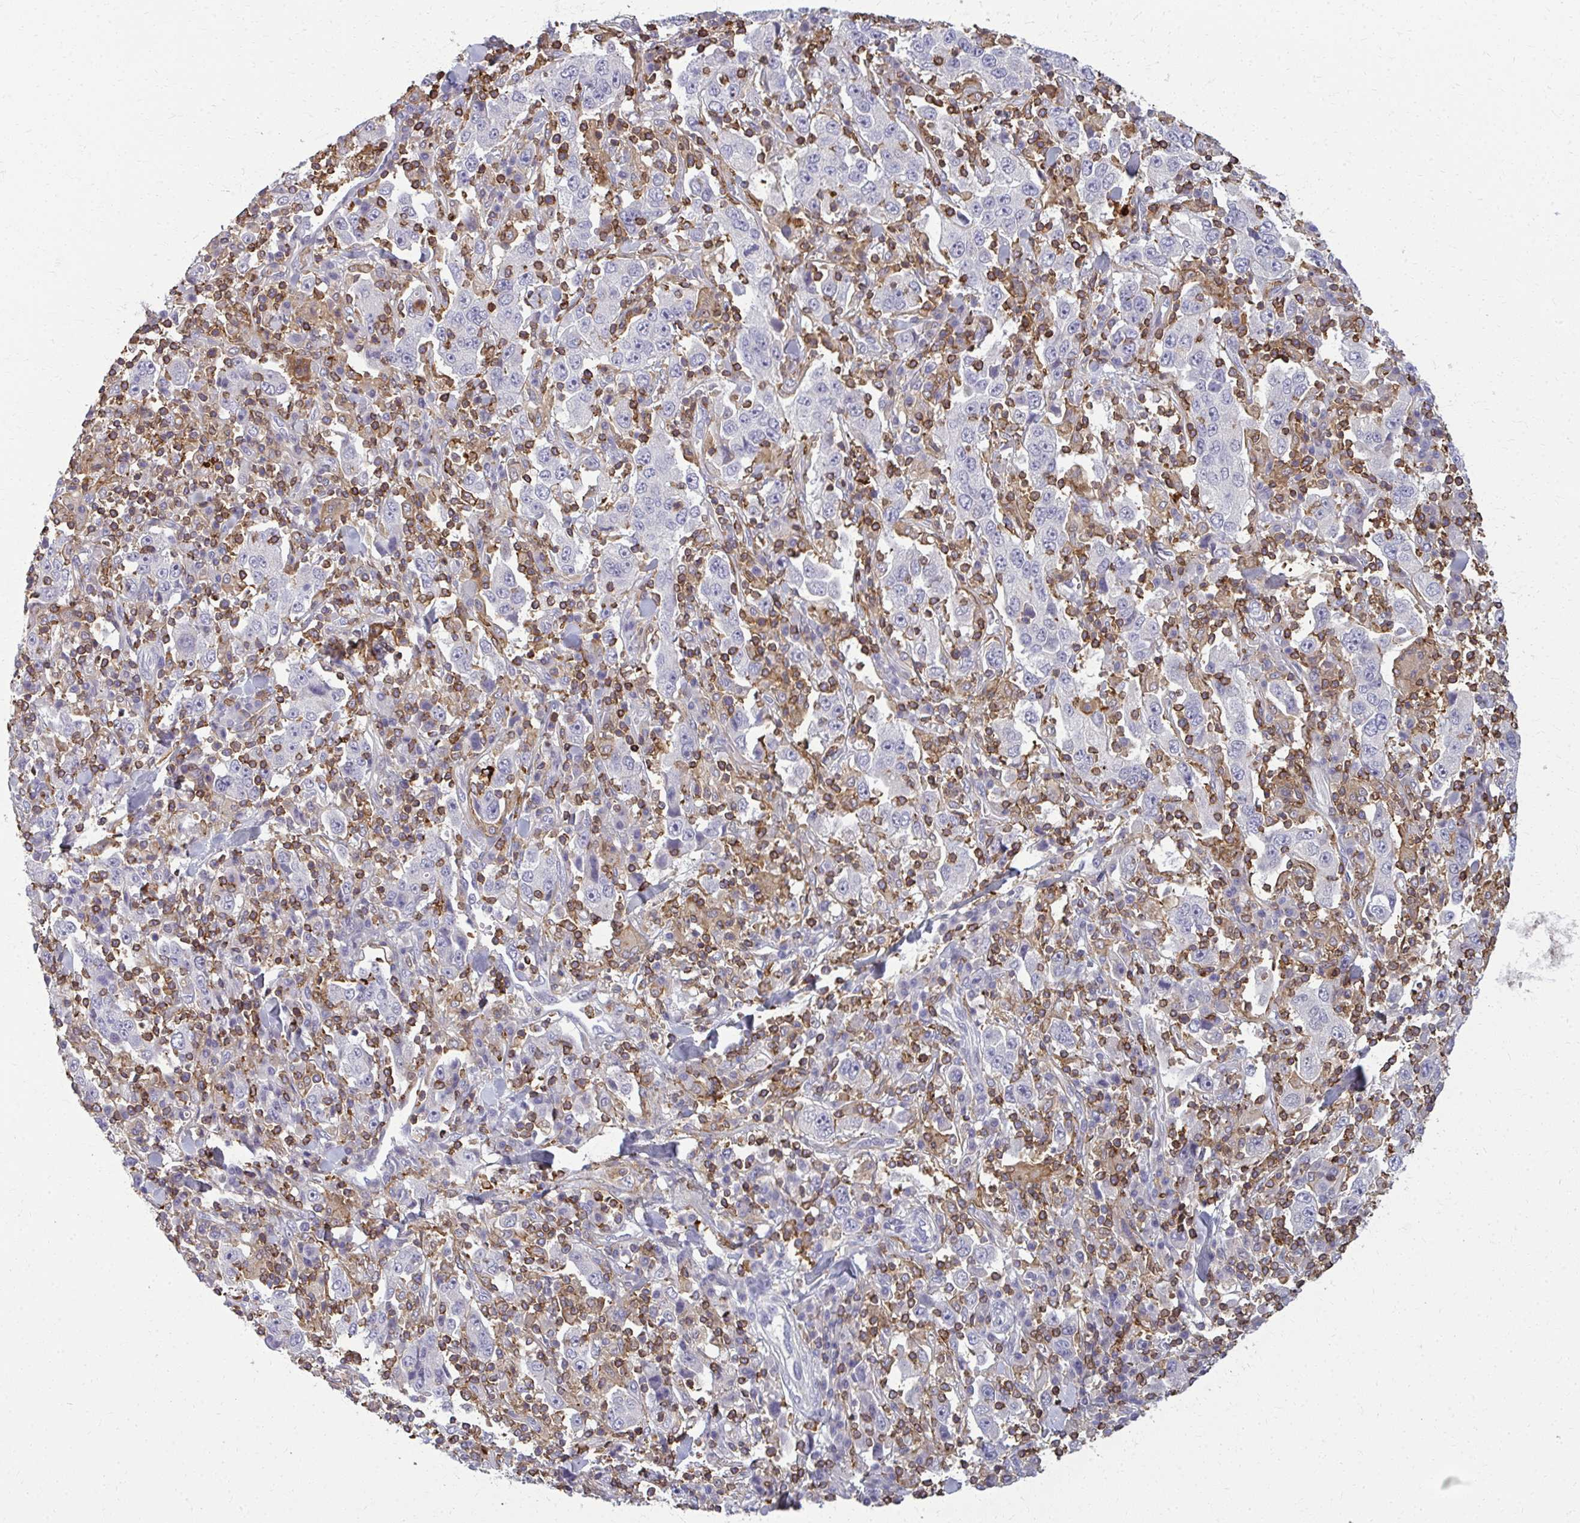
{"staining": {"intensity": "negative", "quantity": "none", "location": "none"}, "tissue": "stomach cancer", "cell_type": "Tumor cells", "image_type": "cancer", "snomed": [{"axis": "morphology", "description": "Normal tissue, NOS"}, {"axis": "morphology", "description": "Adenocarcinoma, NOS"}, {"axis": "topography", "description": "Stomach, upper"}, {"axis": "topography", "description": "Stomach"}], "caption": "A high-resolution micrograph shows immunohistochemistry staining of adenocarcinoma (stomach), which displays no significant expression in tumor cells. (DAB (3,3'-diaminobenzidine) immunohistochemistry visualized using brightfield microscopy, high magnification).", "gene": "AP5M1", "patient": {"sex": "male", "age": 59}}